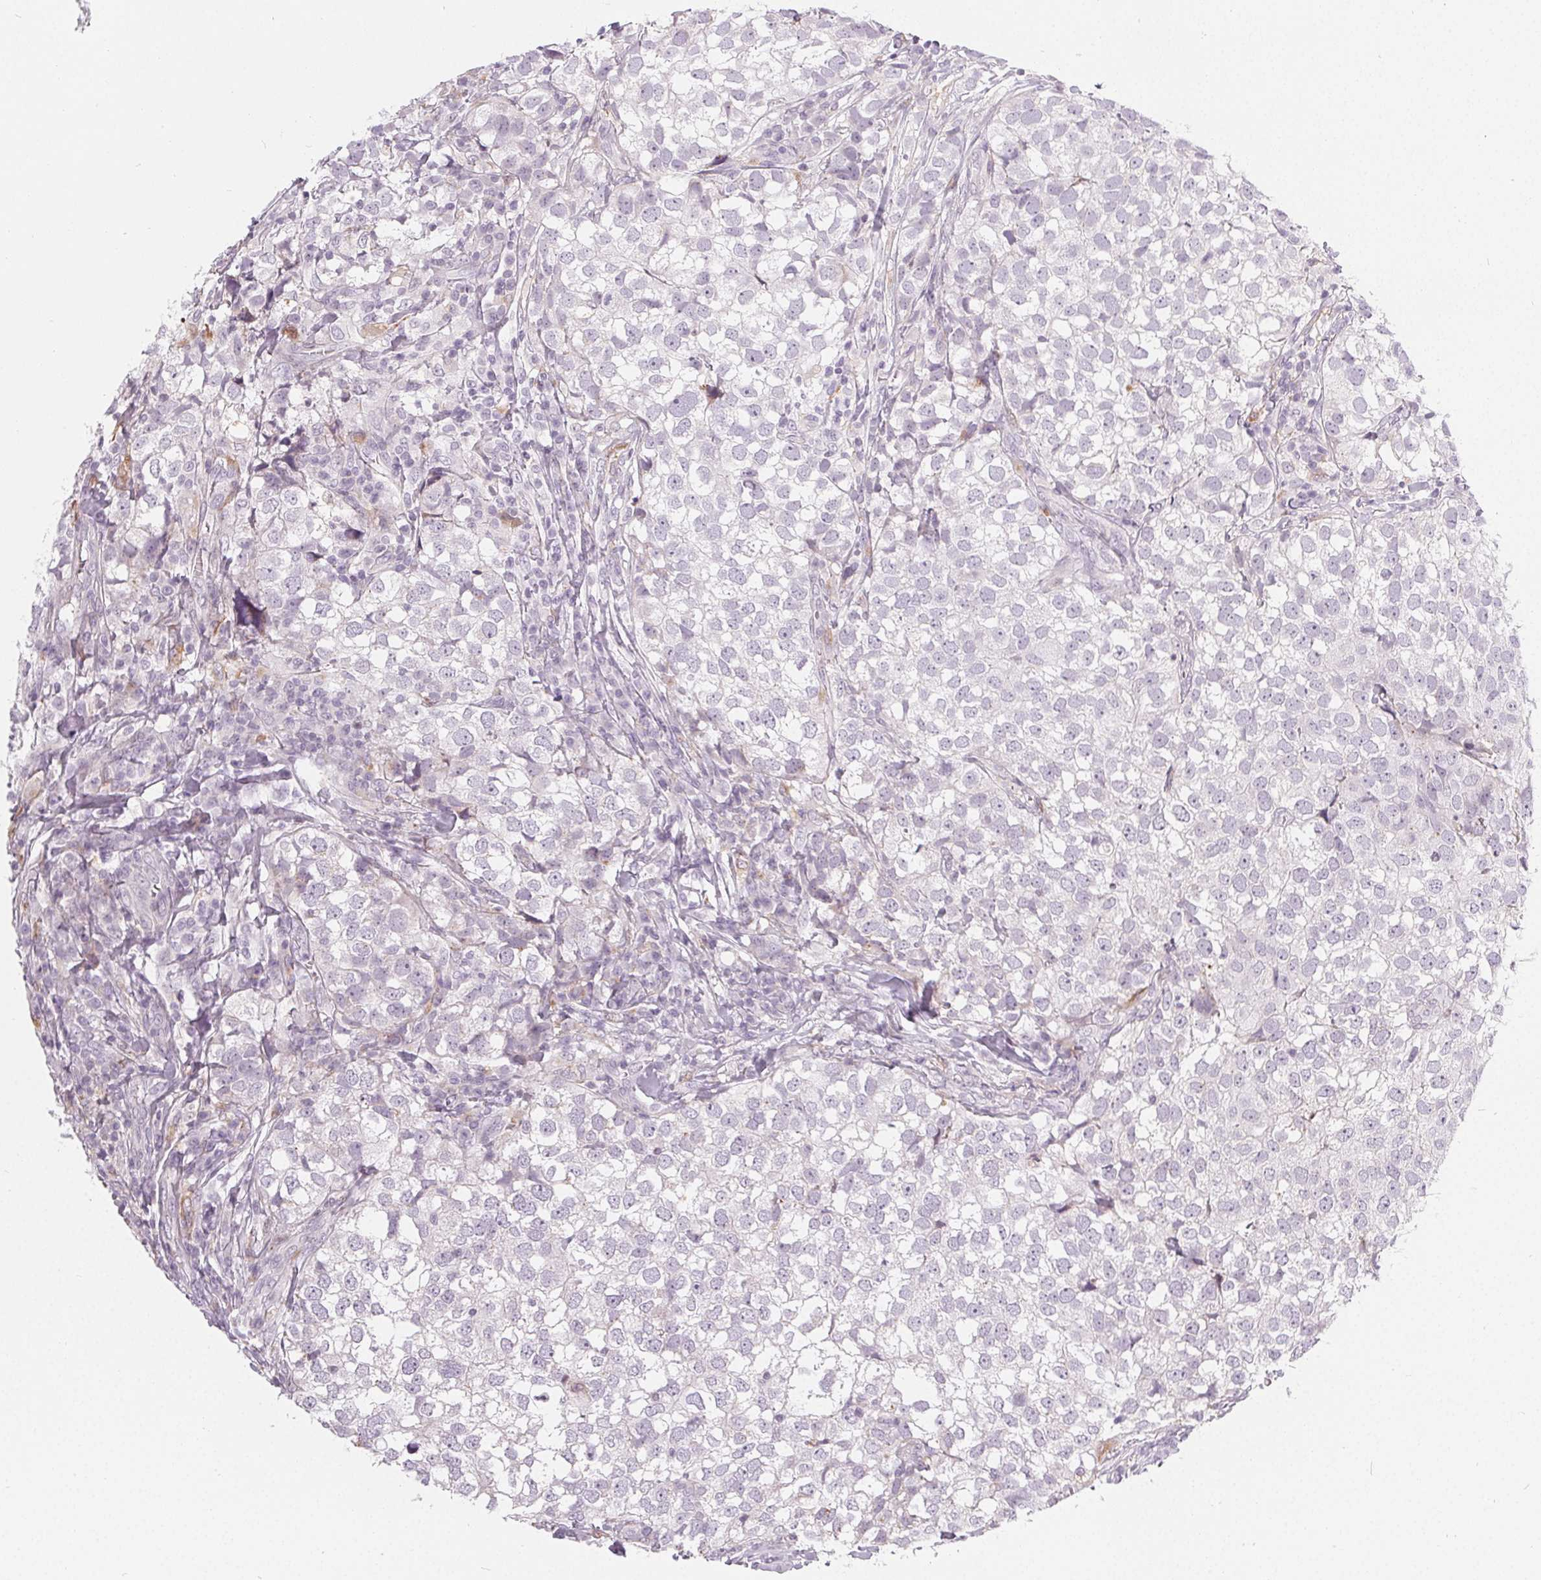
{"staining": {"intensity": "negative", "quantity": "none", "location": "none"}, "tissue": "breast cancer", "cell_type": "Tumor cells", "image_type": "cancer", "snomed": [{"axis": "morphology", "description": "Duct carcinoma"}, {"axis": "topography", "description": "Breast"}], "caption": "High power microscopy histopathology image of an immunohistochemistry (IHC) histopathology image of infiltrating ductal carcinoma (breast), revealing no significant expression in tumor cells.", "gene": "HOPX", "patient": {"sex": "female", "age": 30}}